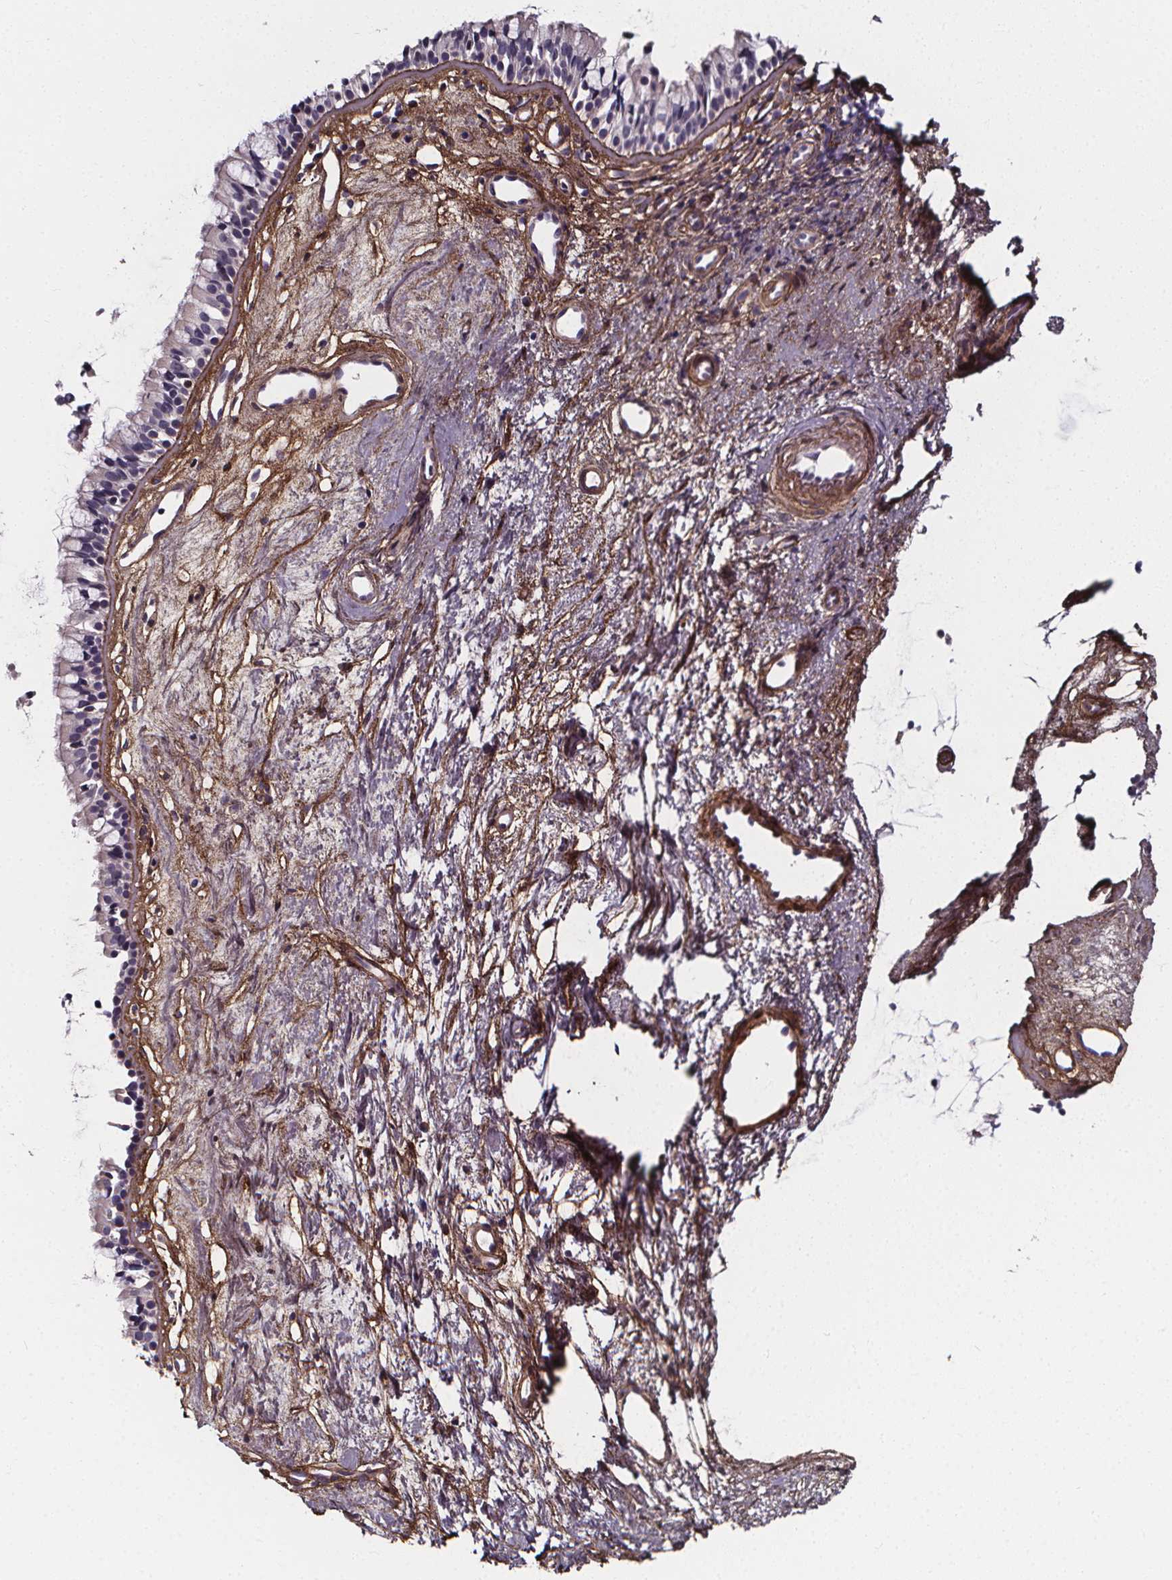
{"staining": {"intensity": "negative", "quantity": "none", "location": "none"}, "tissue": "nasopharynx", "cell_type": "Respiratory epithelial cells", "image_type": "normal", "snomed": [{"axis": "morphology", "description": "Normal tissue, NOS"}, {"axis": "topography", "description": "Nasopharynx"}], "caption": "The micrograph demonstrates no significant staining in respiratory epithelial cells of nasopharynx.", "gene": "AEBP1", "patient": {"sex": "female", "age": 52}}